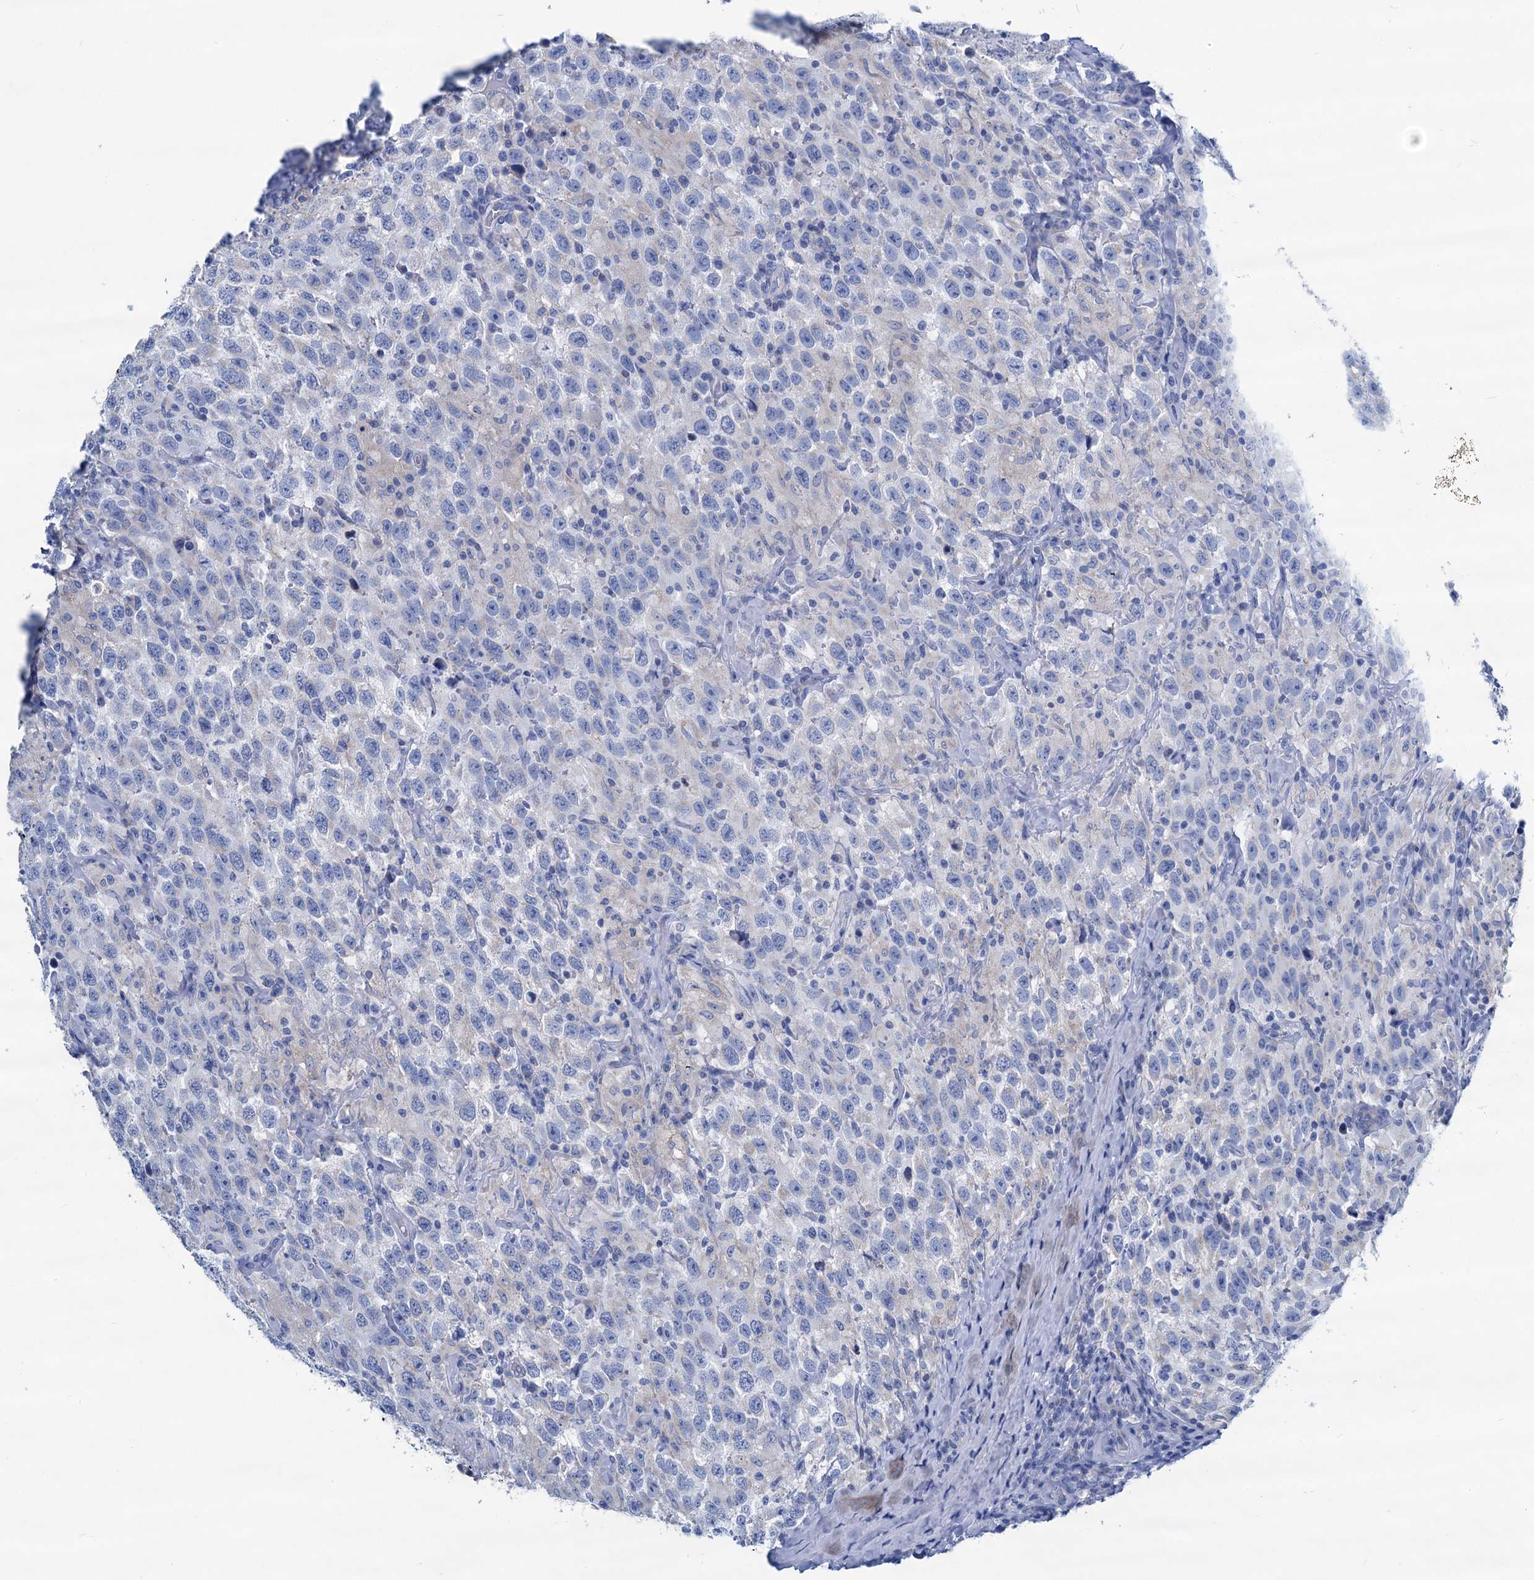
{"staining": {"intensity": "negative", "quantity": "none", "location": "none"}, "tissue": "testis cancer", "cell_type": "Tumor cells", "image_type": "cancer", "snomed": [{"axis": "morphology", "description": "Seminoma, NOS"}, {"axis": "topography", "description": "Testis"}], "caption": "This is a histopathology image of immunohistochemistry staining of seminoma (testis), which shows no staining in tumor cells.", "gene": "SLC1A3", "patient": {"sex": "male", "age": 41}}